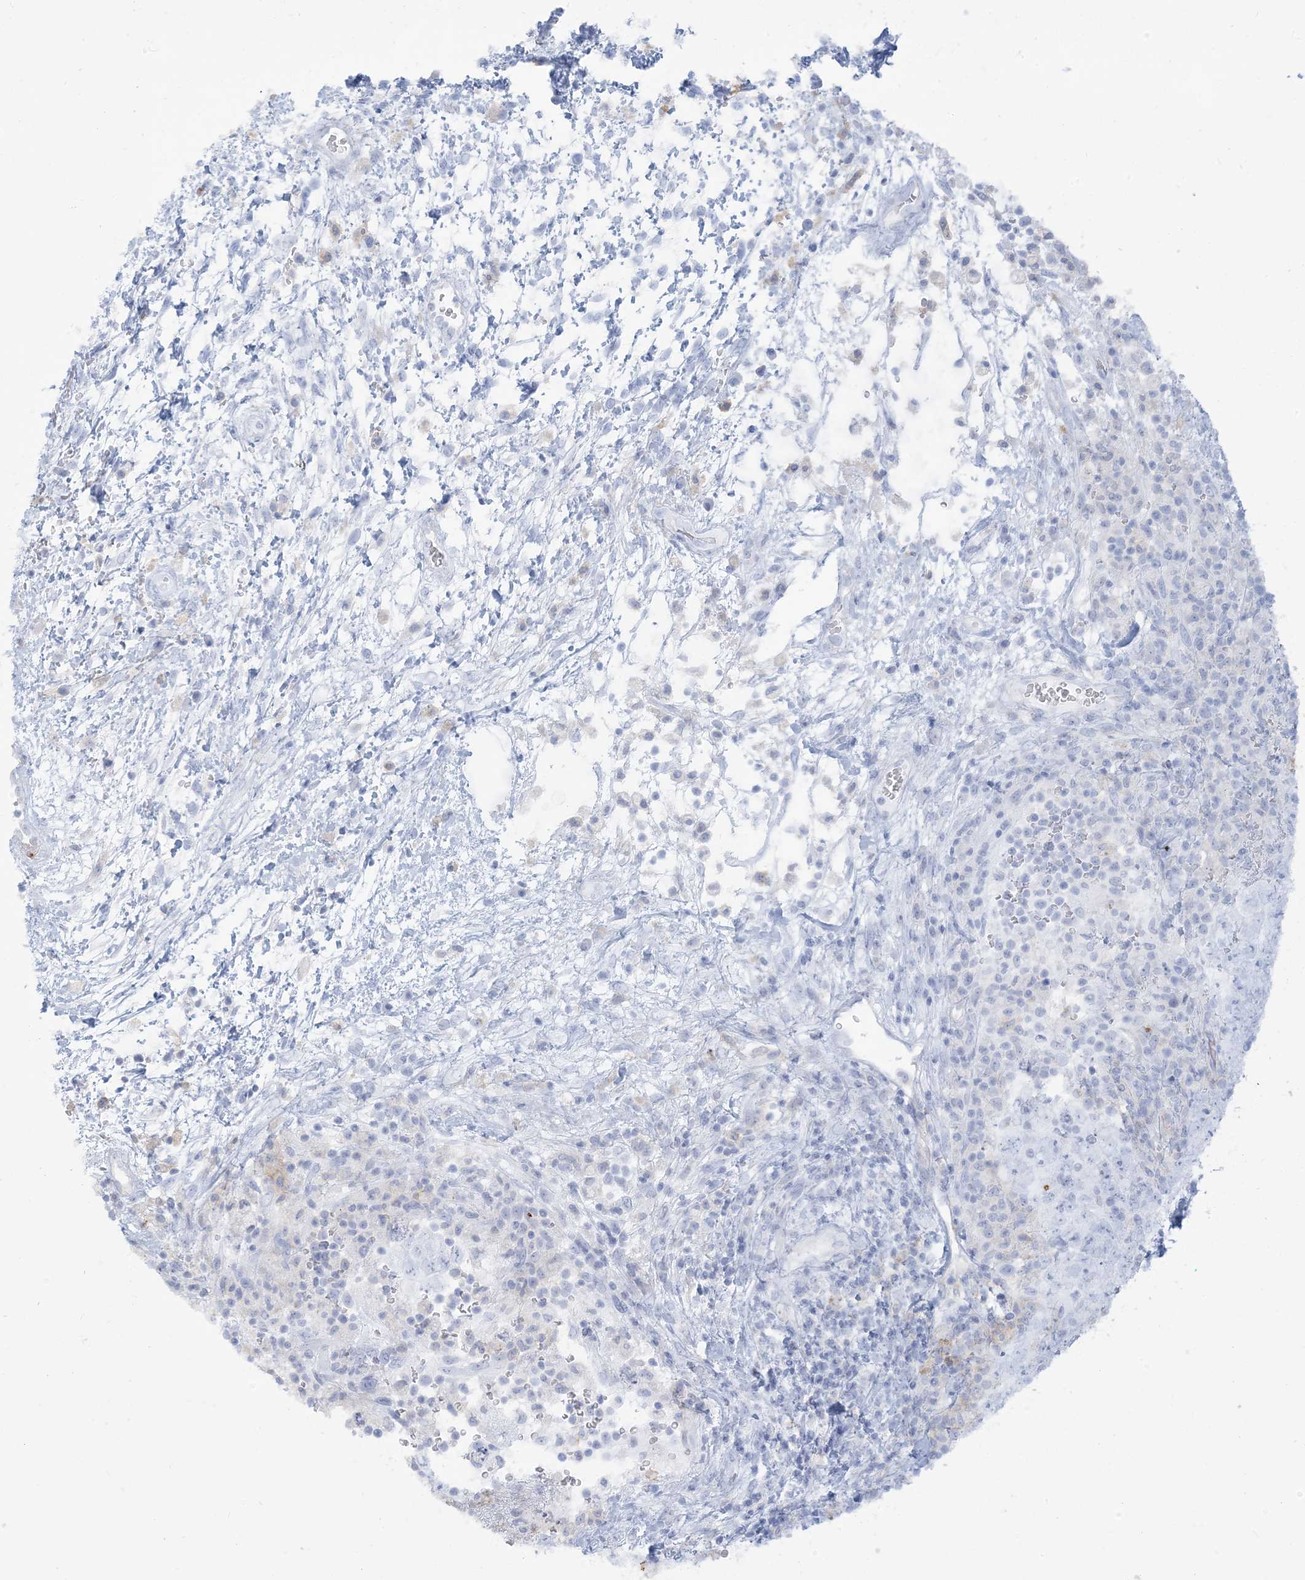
{"staining": {"intensity": "negative", "quantity": "none", "location": "none"}, "tissue": "testis cancer", "cell_type": "Tumor cells", "image_type": "cancer", "snomed": [{"axis": "morphology", "description": "Carcinoma, Embryonal, NOS"}, {"axis": "topography", "description": "Testis"}], "caption": "A histopathology image of human testis embryonal carcinoma is negative for staining in tumor cells. (IHC, brightfield microscopy, high magnification).", "gene": "HLA-DRB1", "patient": {"sex": "male", "age": 37}}